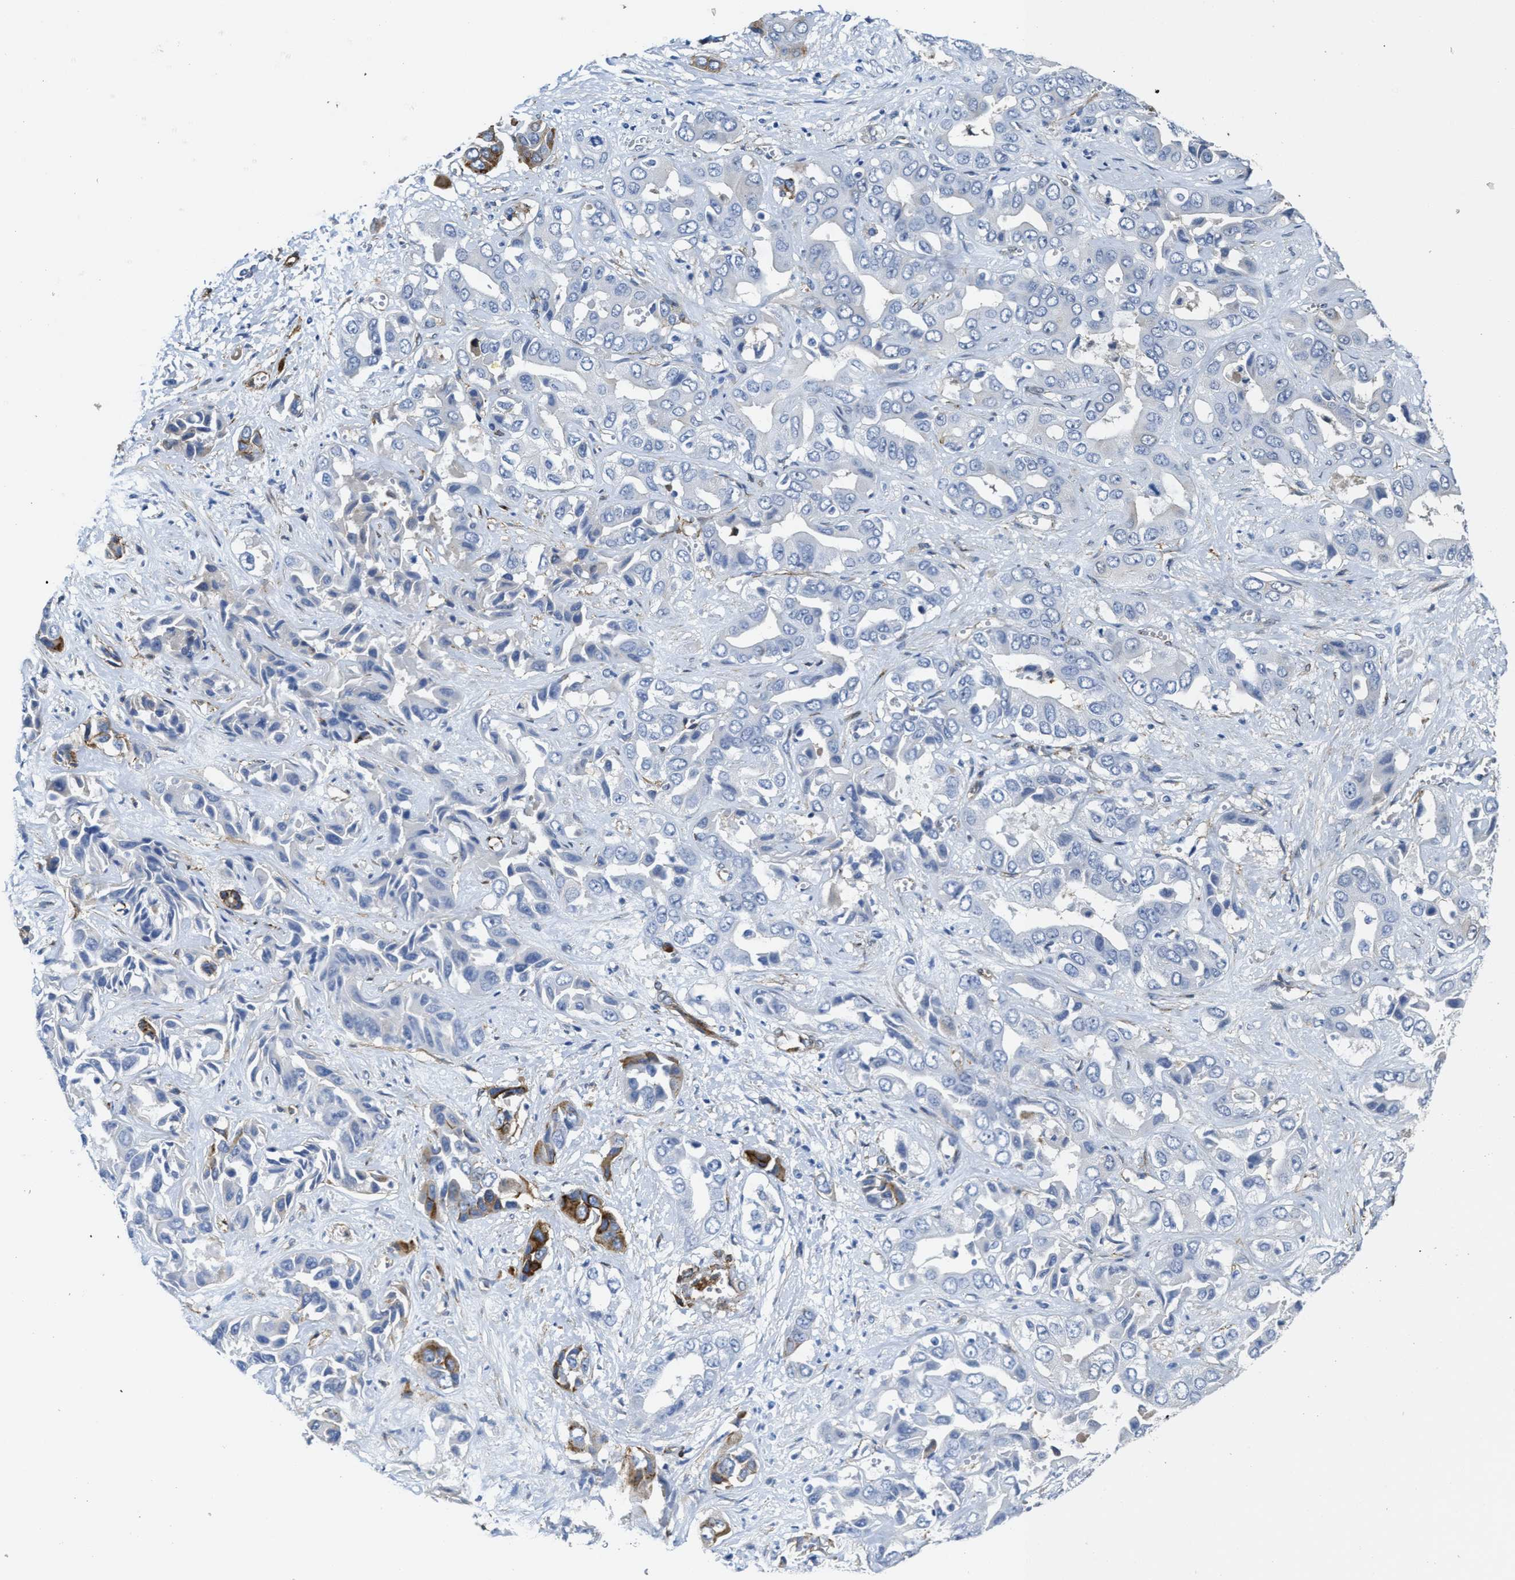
{"staining": {"intensity": "strong", "quantity": "<25%", "location": "cytoplasmic/membranous"}, "tissue": "liver cancer", "cell_type": "Tumor cells", "image_type": "cancer", "snomed": [{"axis": "morphology", "description": "Cholangiocarcinoma"}, {"axis": "topography", "description": "Liver"}], "caption": "Liver cholangiocarcinoma stained with DAB IHC exhibits medium levels of strong cytoplasmic/membranous expression in approximately <25% of tumor cells.", "gene": "NAB1", "patient": {"sex": "female", "age": 52}}